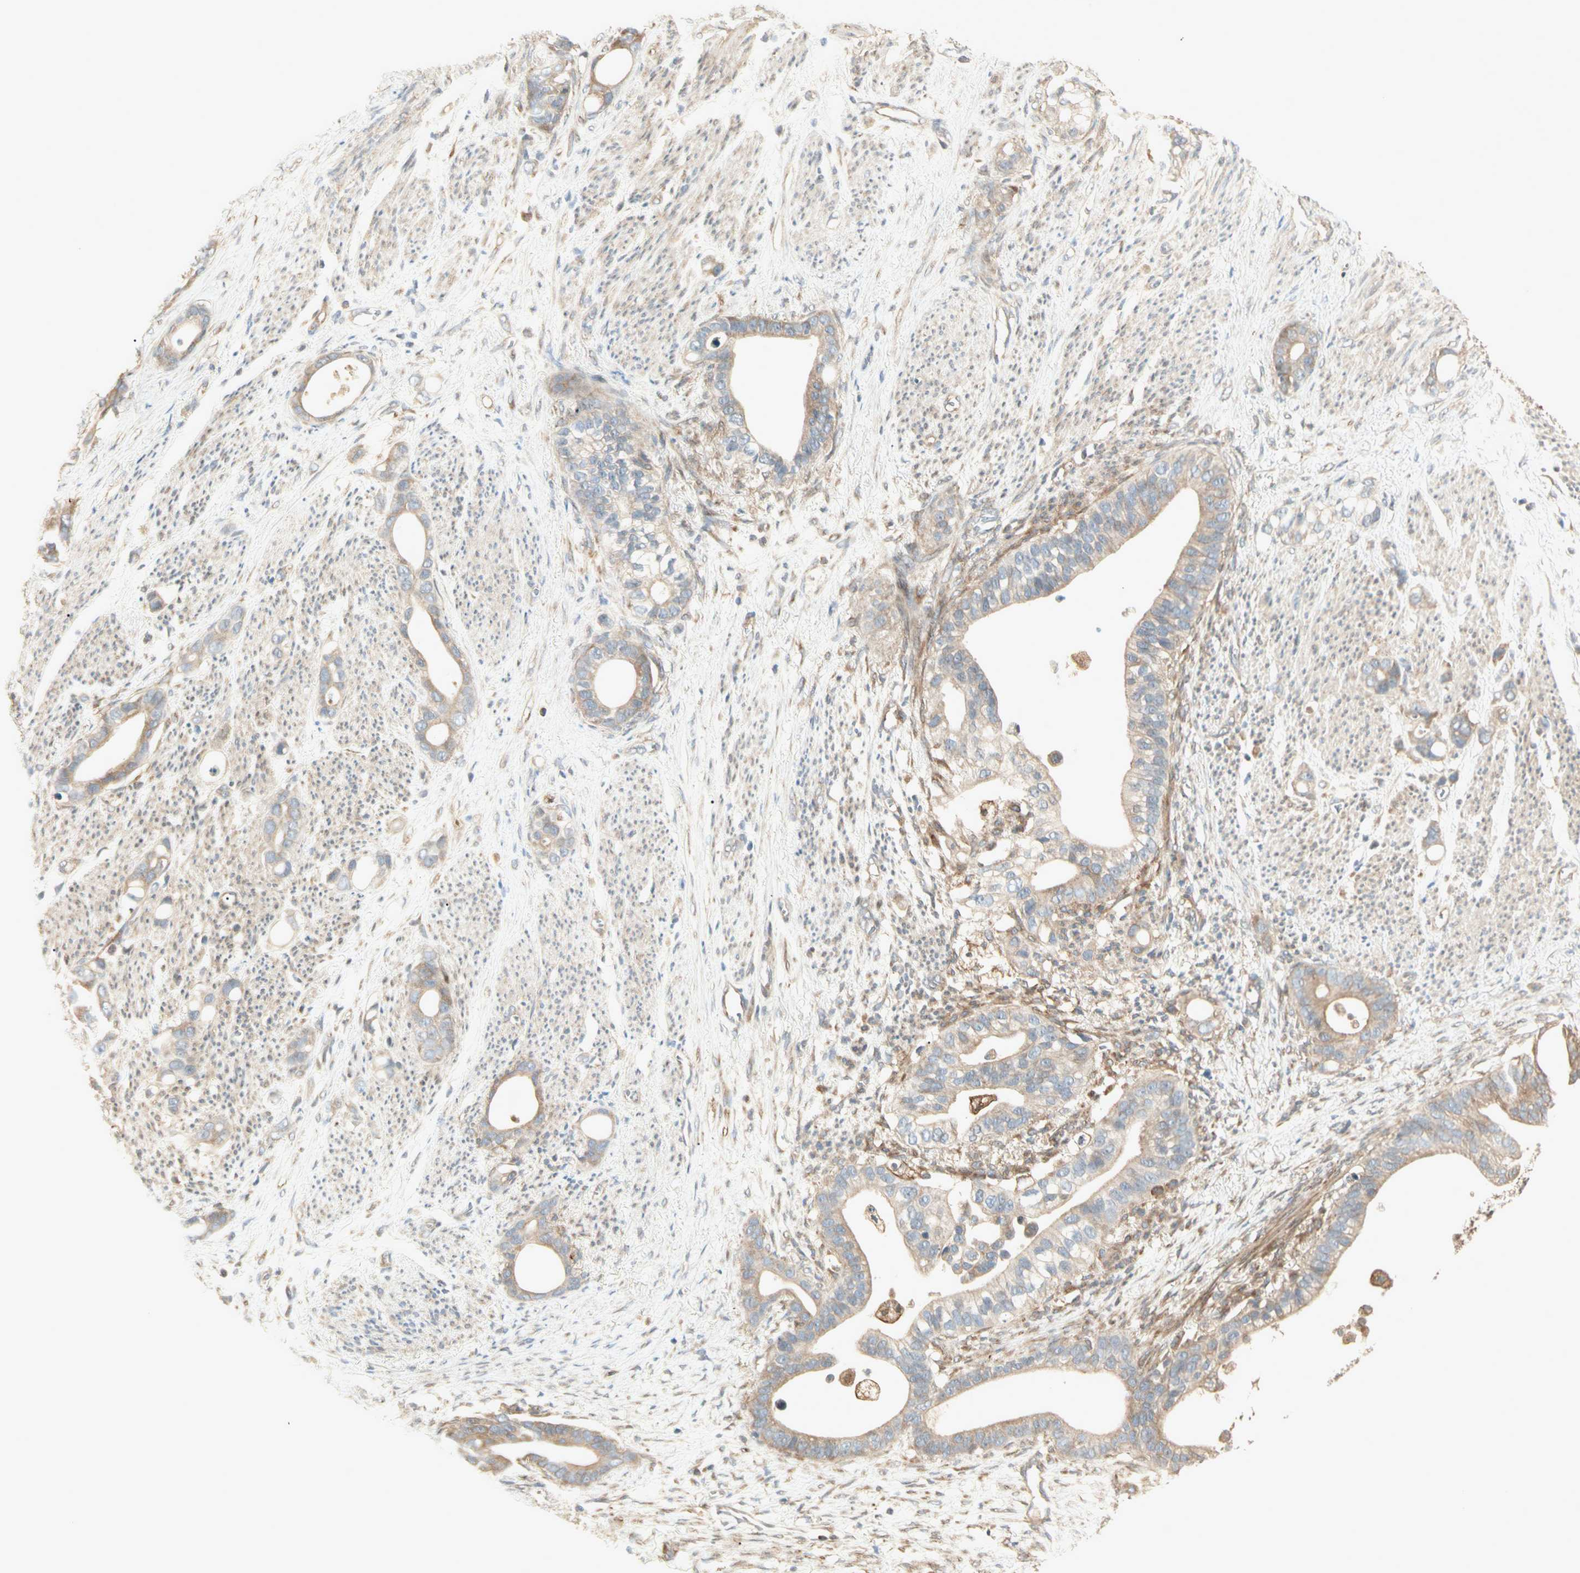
{"staining": {"intensity": "weak", "quantity": ">75%", "location": "cytoplasmic/membranous"}, "tissue": "stomach cancer", "cell_type": "Tumor cells", "image_type": "cancer", "snomed": [{"axis": "morphology", "description": "Adenocarcinoma, NOS"}, {"axis": "topography", "description": "Stomach"}], "caption": "Immunohistochemical staining of stomach adenocarcinoma reveals low levels of weak cytoplasmic/membranous positivity in approximately >75% of tumor cells. (DAB IHC, brown staining for protein, blue staining for nuclei).", "gene": "IRAG1", "patient": {"sex": "female", "age": 75}}